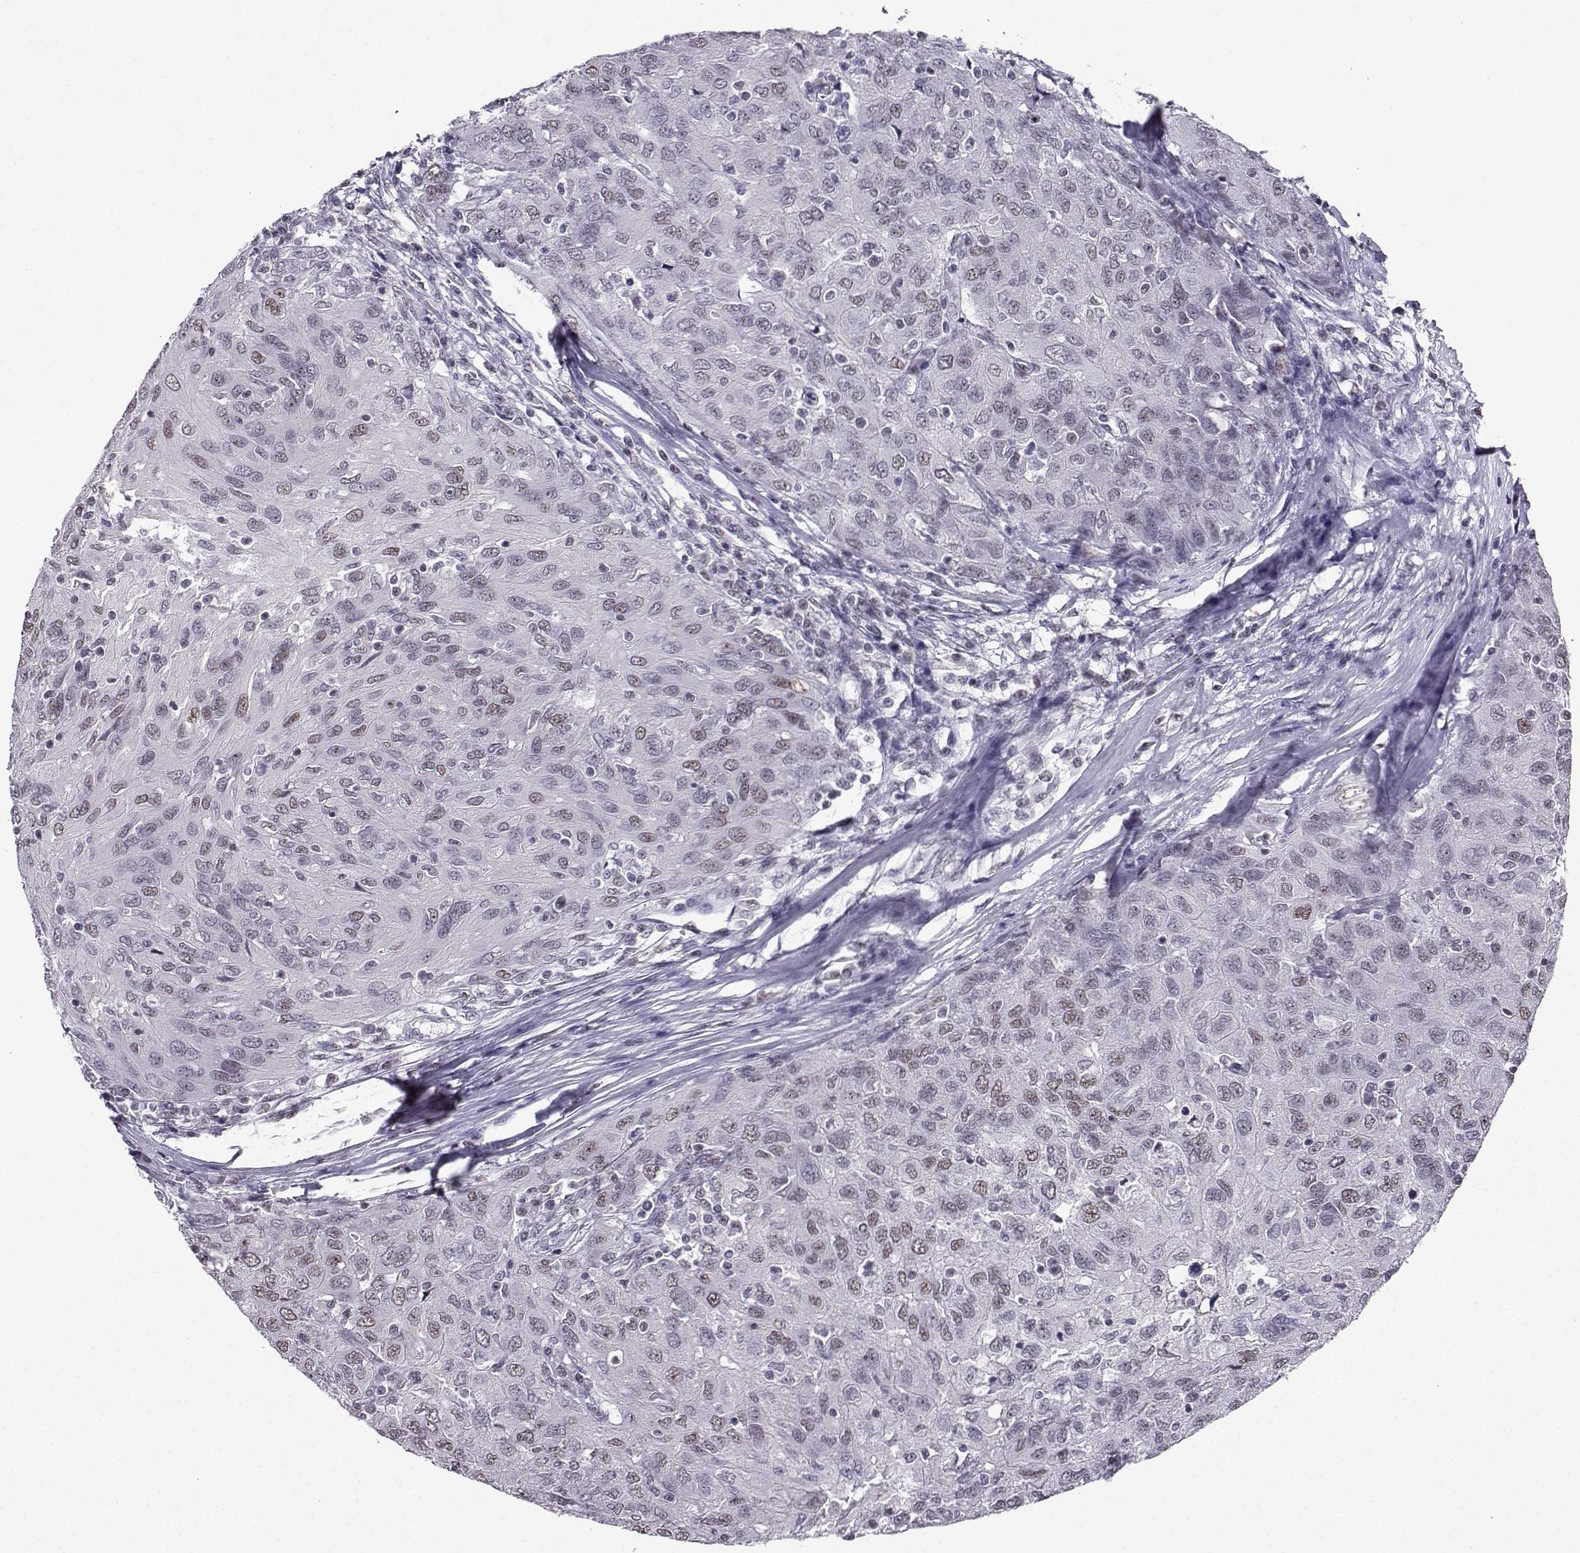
{"staining": {"intensity": "negative", "quantity": "none", "location": "none"}, "tissue": "ovarian cancer", "cell_type": "Tumor cells", "image_type": "cancer", "snomed": [{"axis": "morphology", "description": "Carcinoma, endometroid"}, {"axis": "topography", "description": "Ovary"}], "caption": "Tumor cells are negative for protein expression in human ovarian cancer. (DAB (3,3'-diaminobenzidine) immunohistochemistry (IHC), high magnification).", "gene": "LRFN2", "patient": {"sex": "female", "age": 50}}